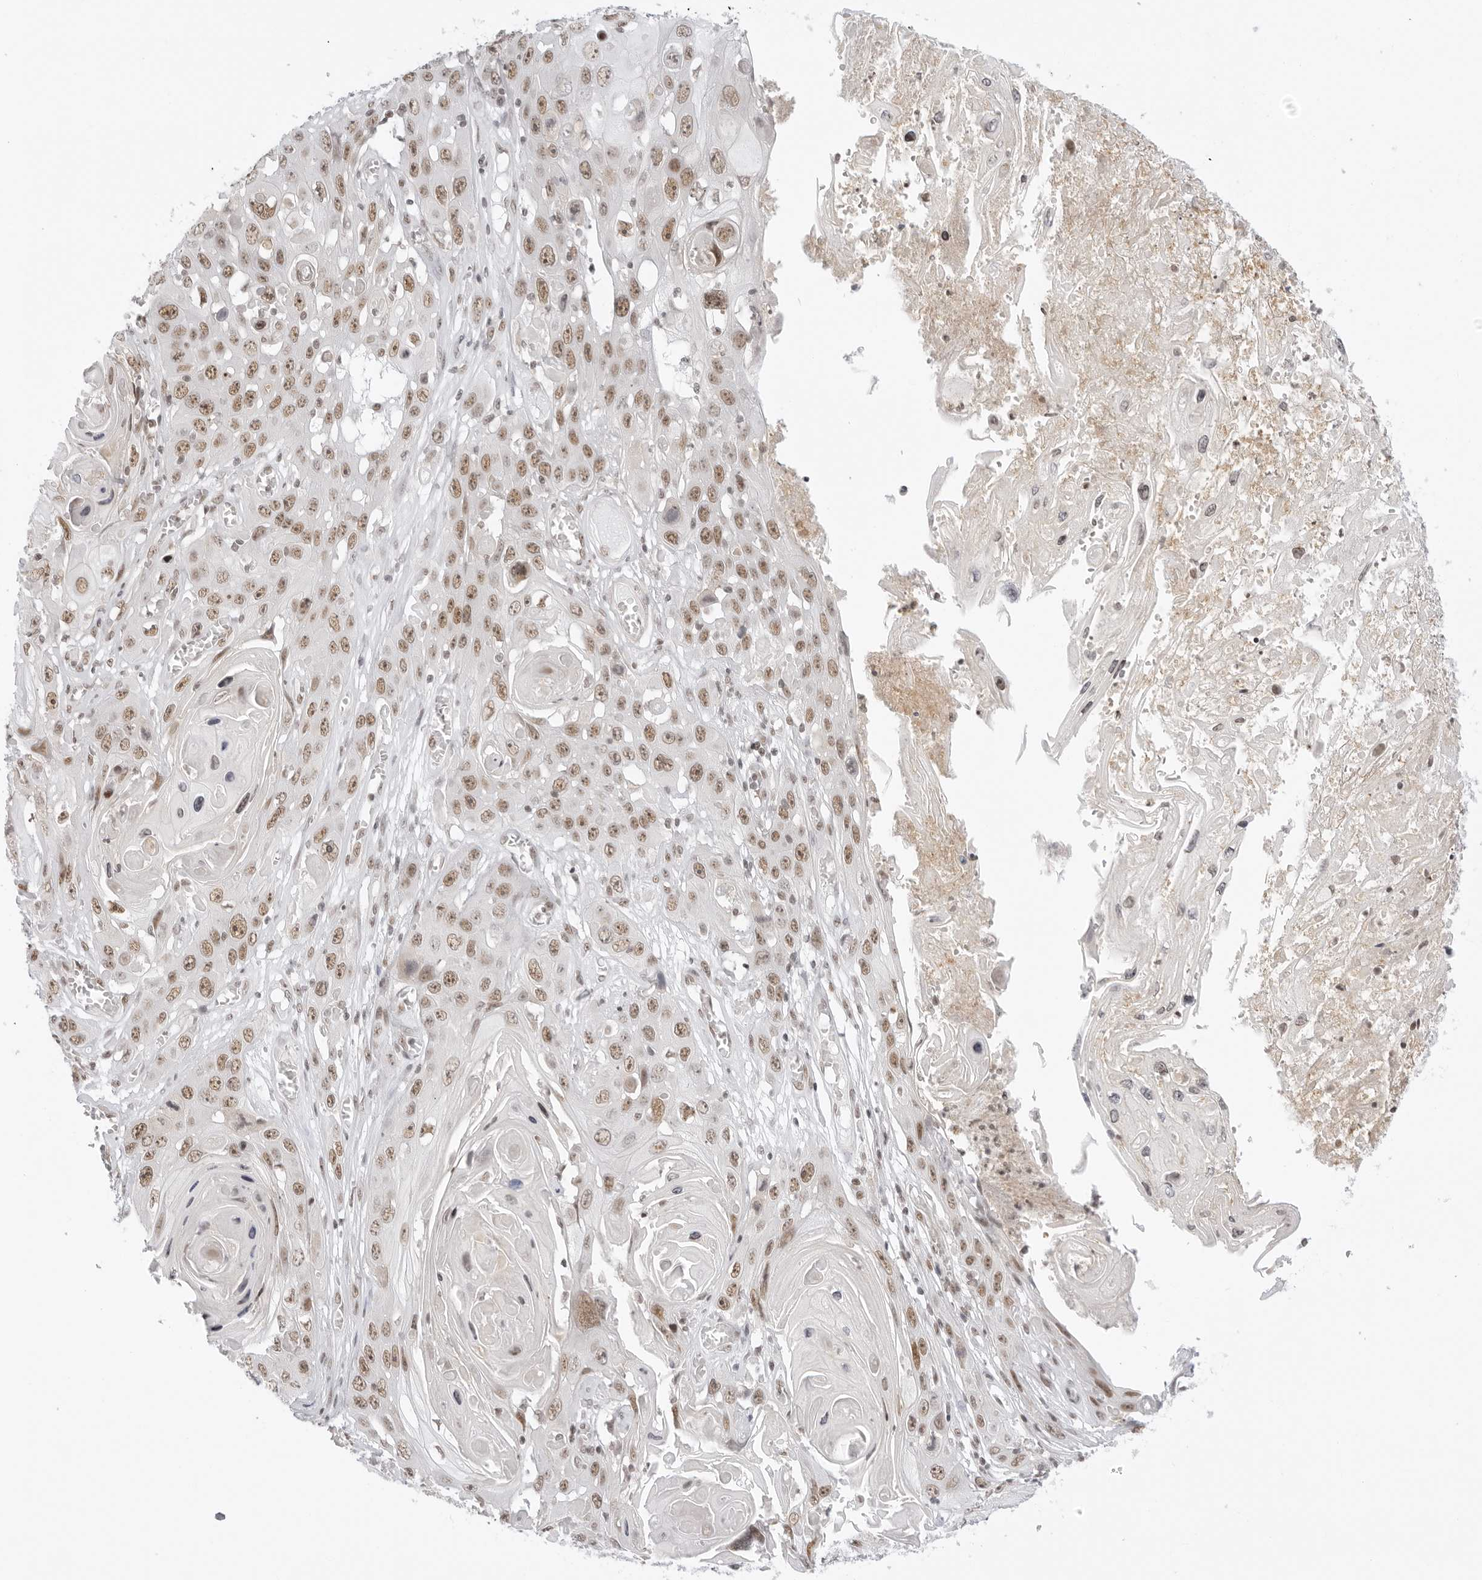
{"staining": {"intensity": "moderate", "quantity": ">75%", "location": "nuclear"}, "tissue": "skin cancer", "cell_type": "Tumor cells", "image_type": "cancer", "snomed": [{"axis": "morphology", "description": "Squamous cell carcinoma, NOS"}, {"axis": "topography", "description": "Skin"}], "caption": "Moderate nuclear positivity is appreciated in about >75% of tumor cells in skin cancer.", "gene": "TCIM", "patient": {"sex": "male", "age": 55}}